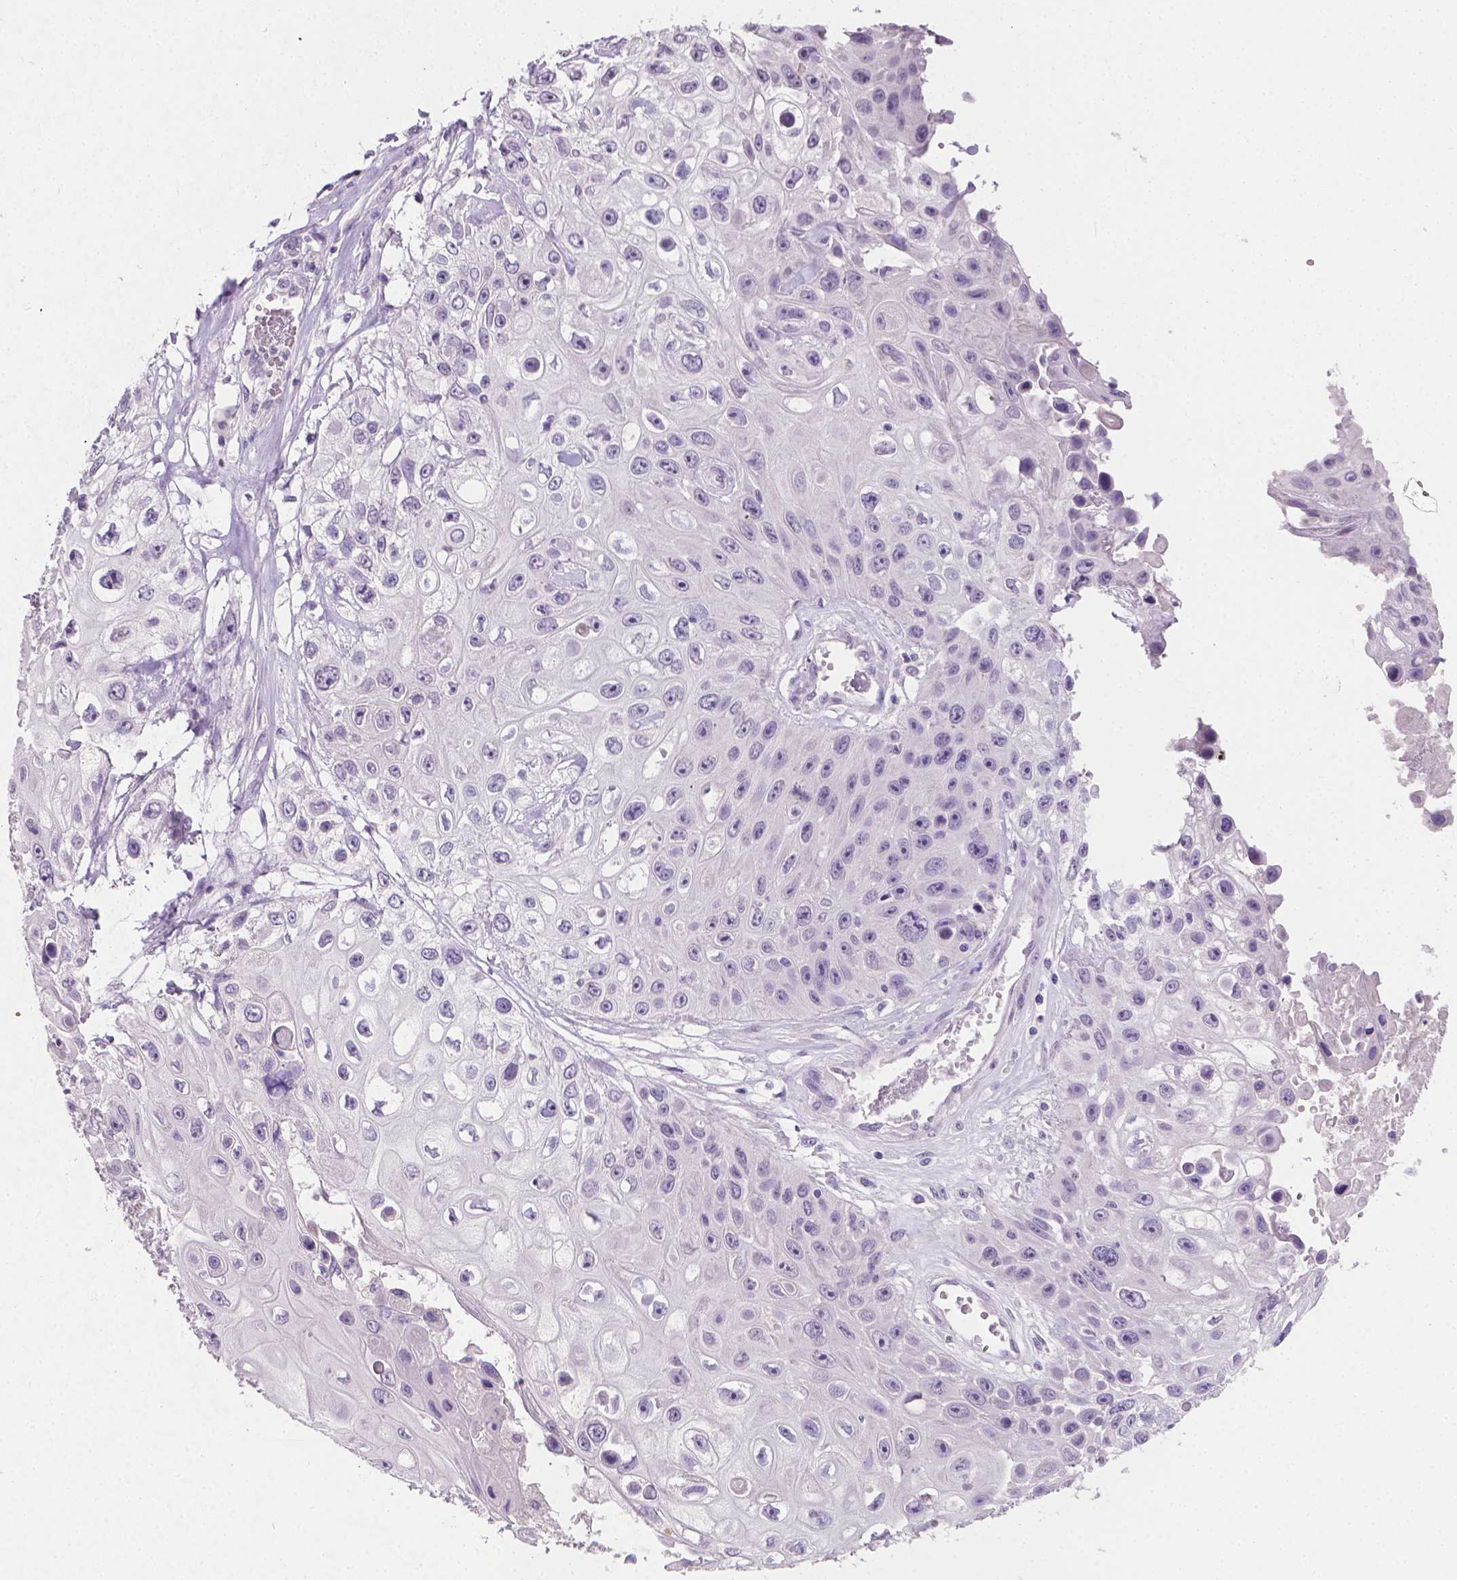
{"staining": {"intensity": "negative", "quantity": "none", "location": "none"}, "tissue": "skin cancer", "cell_type": "Tumor cells", "image_type": "cancer", "snomed": [{"axis": "morphology", "description": "Squamous cell carcinoma, NOS"}, {"axis": "topography", "description": "Skin"}], "caption": "This is an immunohistochemistry micrograph of human squamous cell carcinoma (skin). There is no expression in tumor cells.", "gene": "TNNI2", "patient": {"sex": "male", "age": 82}}